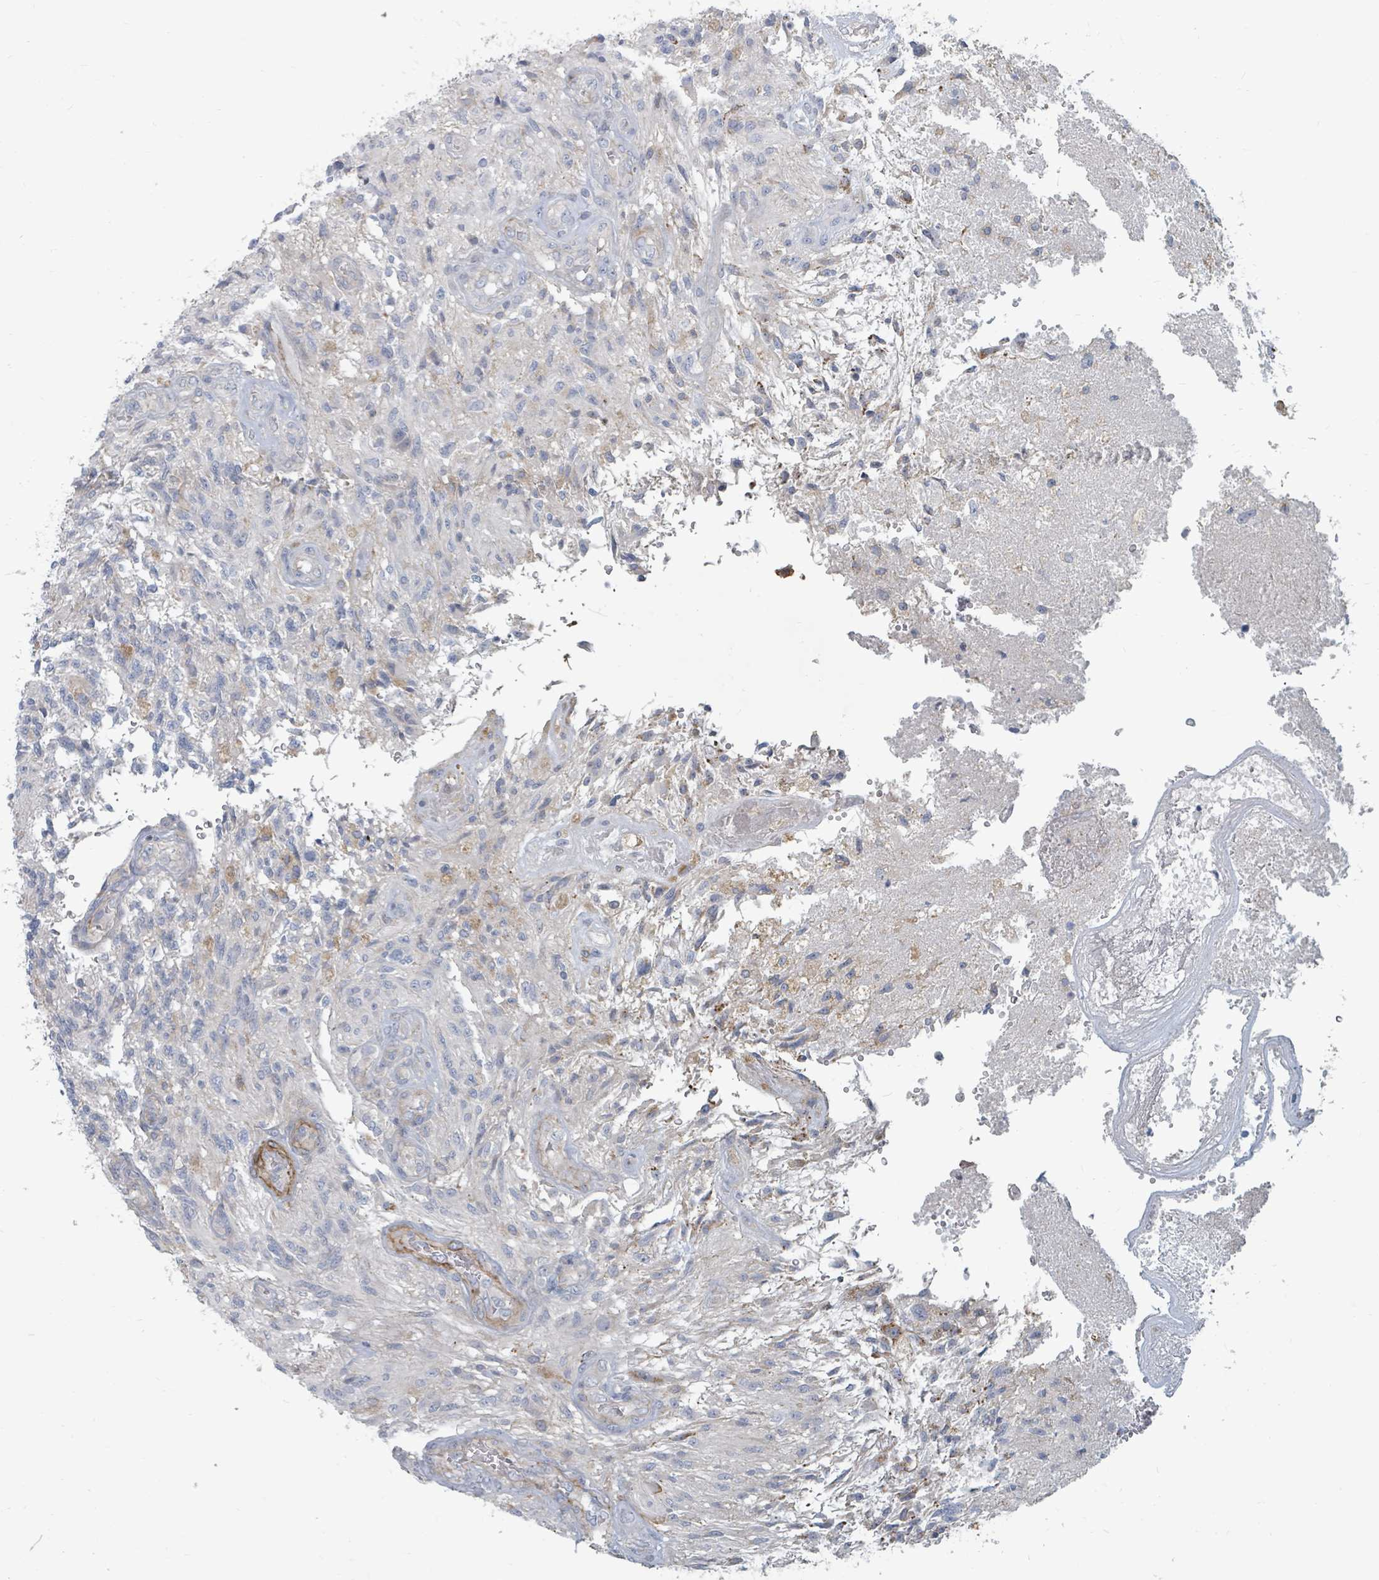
{"staining": {"intensity": "negative", "quantity": "none", "location": "none"}, "tissue": "glioma", "cell_type": "Tumor cells", "image_type": "cancer", "snomed": [{"axis": "morphology", "description": "Glioma, malignant, High grade"}, {"axis": "topography", "description": "Brain"}], "caption": "The histopathology image exhibits no staining of tumor cells in malignant high-grade glioma. (DAB (3,3'-diaminobenzidine) immunohistochemistry with hematoxylin counter stain).", "gene": "ARGFX", "patient": {"sex": "male", "age": 56}}